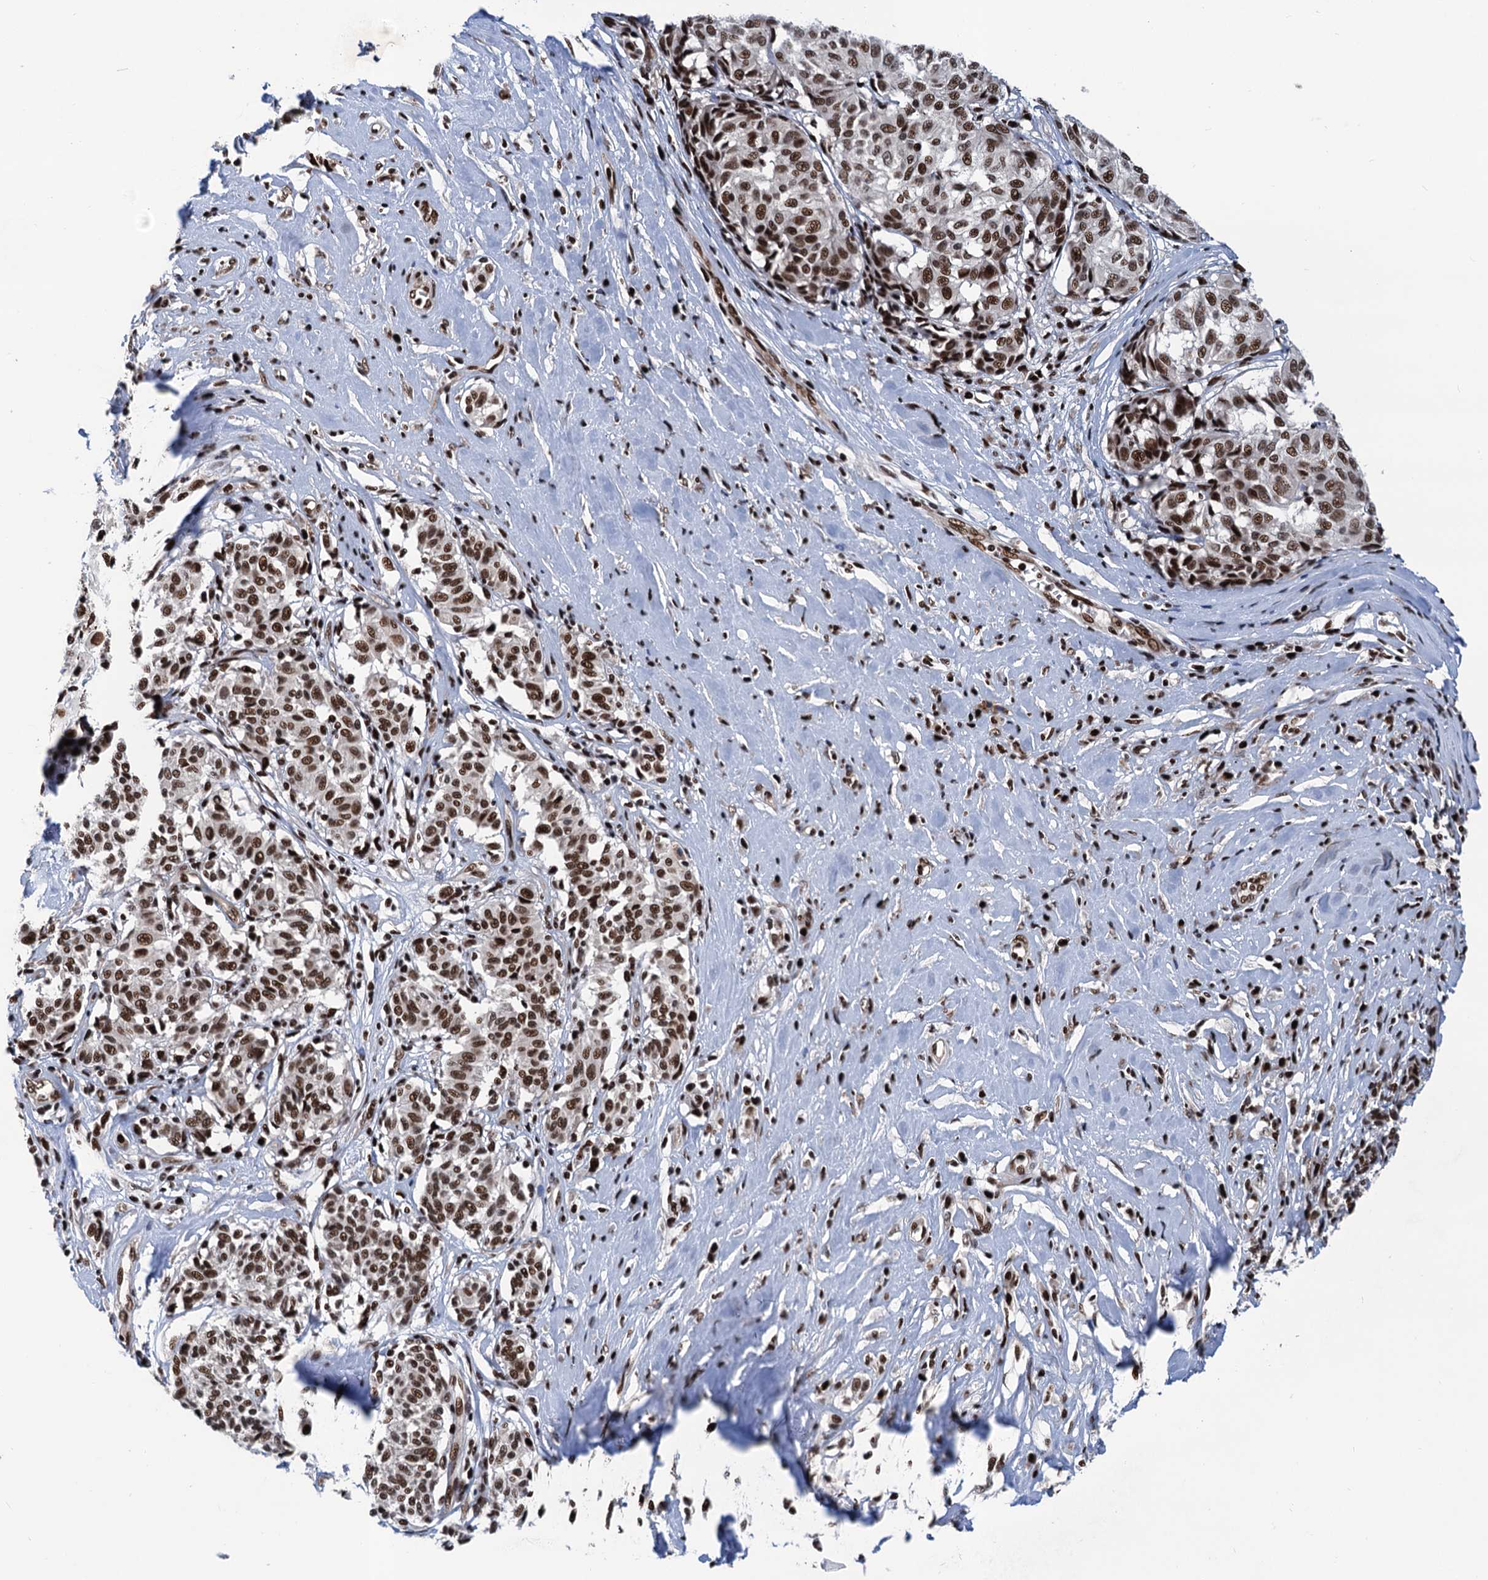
{"staining": {"intensity": "moderate", "quantity": ">75%", "location": "nuclear"}, "tissue": "melanoma", "cell_type": "Tumor cells", "image_type": "cancer", "snomed": [{"axis": "morphology", "description": "Malignant melanoma, NOS"}, {"axis": "topography", "description": "Skin"}], "caption": "The histopathology image exhibits a brown stain indicating the presence of a protein in the nuclear of tumor cells in malignant melanoma.", "gene": "PPP4R1", "patient": {"sex": "female", "age": 72}}